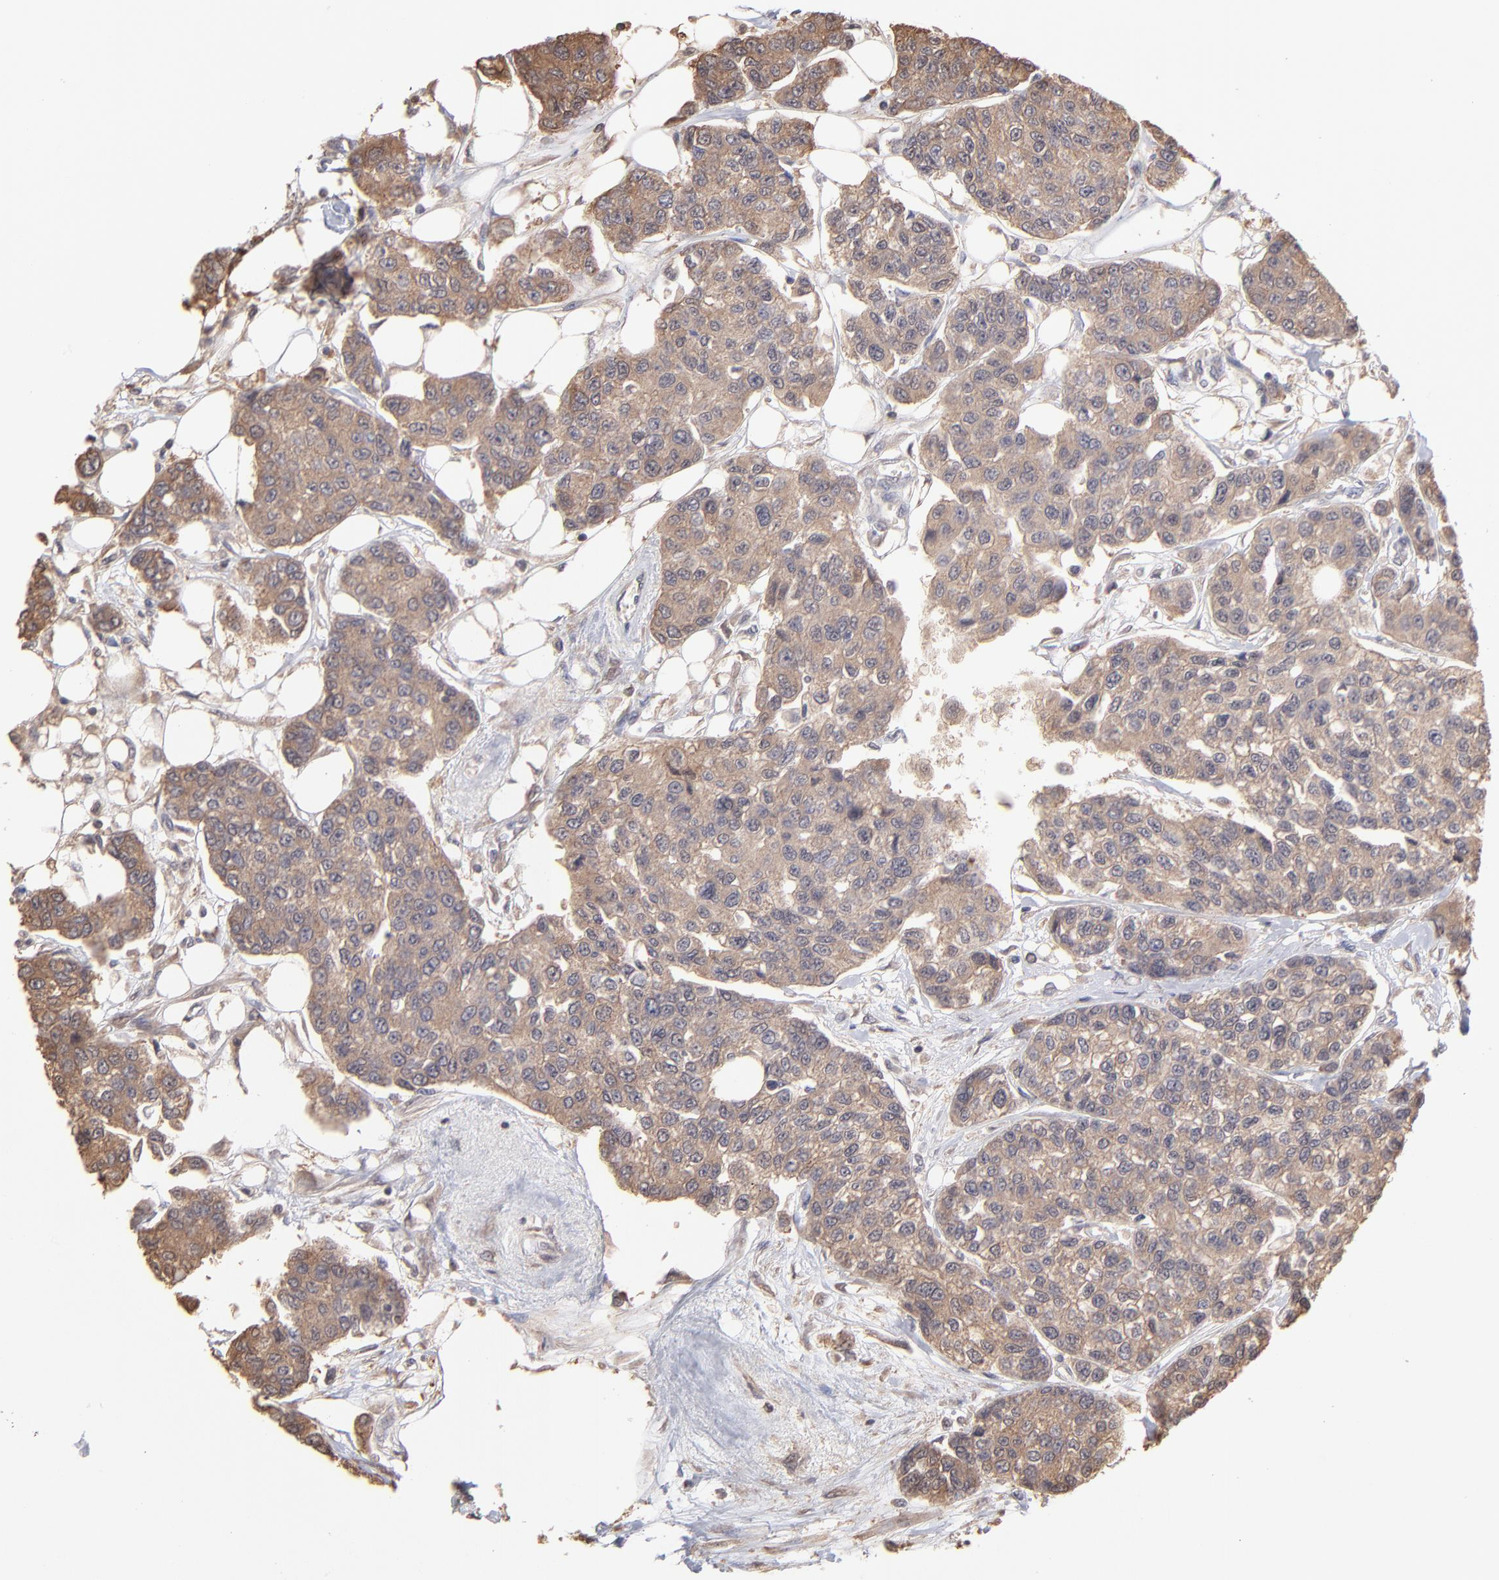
{"staining": {"intensity": "strong", "quantity": ">75%", "location": "cytoplasmic/membranous"}, "tissue": "breast cancer", "cell_type": "Tumor cells", "image_type": "cancer", "snomed": [{"axis": "morphology", "description": "Duct carcinoma"}, {"axis": "topography", "description": "Breast"}], "caption": "Strong cytoplasmic/membranous expression for a protein is appreciated in about >75% of tumor cells of breast cancer (infiltrating ductal carcinoma) using immunohistochemistry.", "gene": "MAP2K2", "patient": {"sex": "female", "age": 51}}